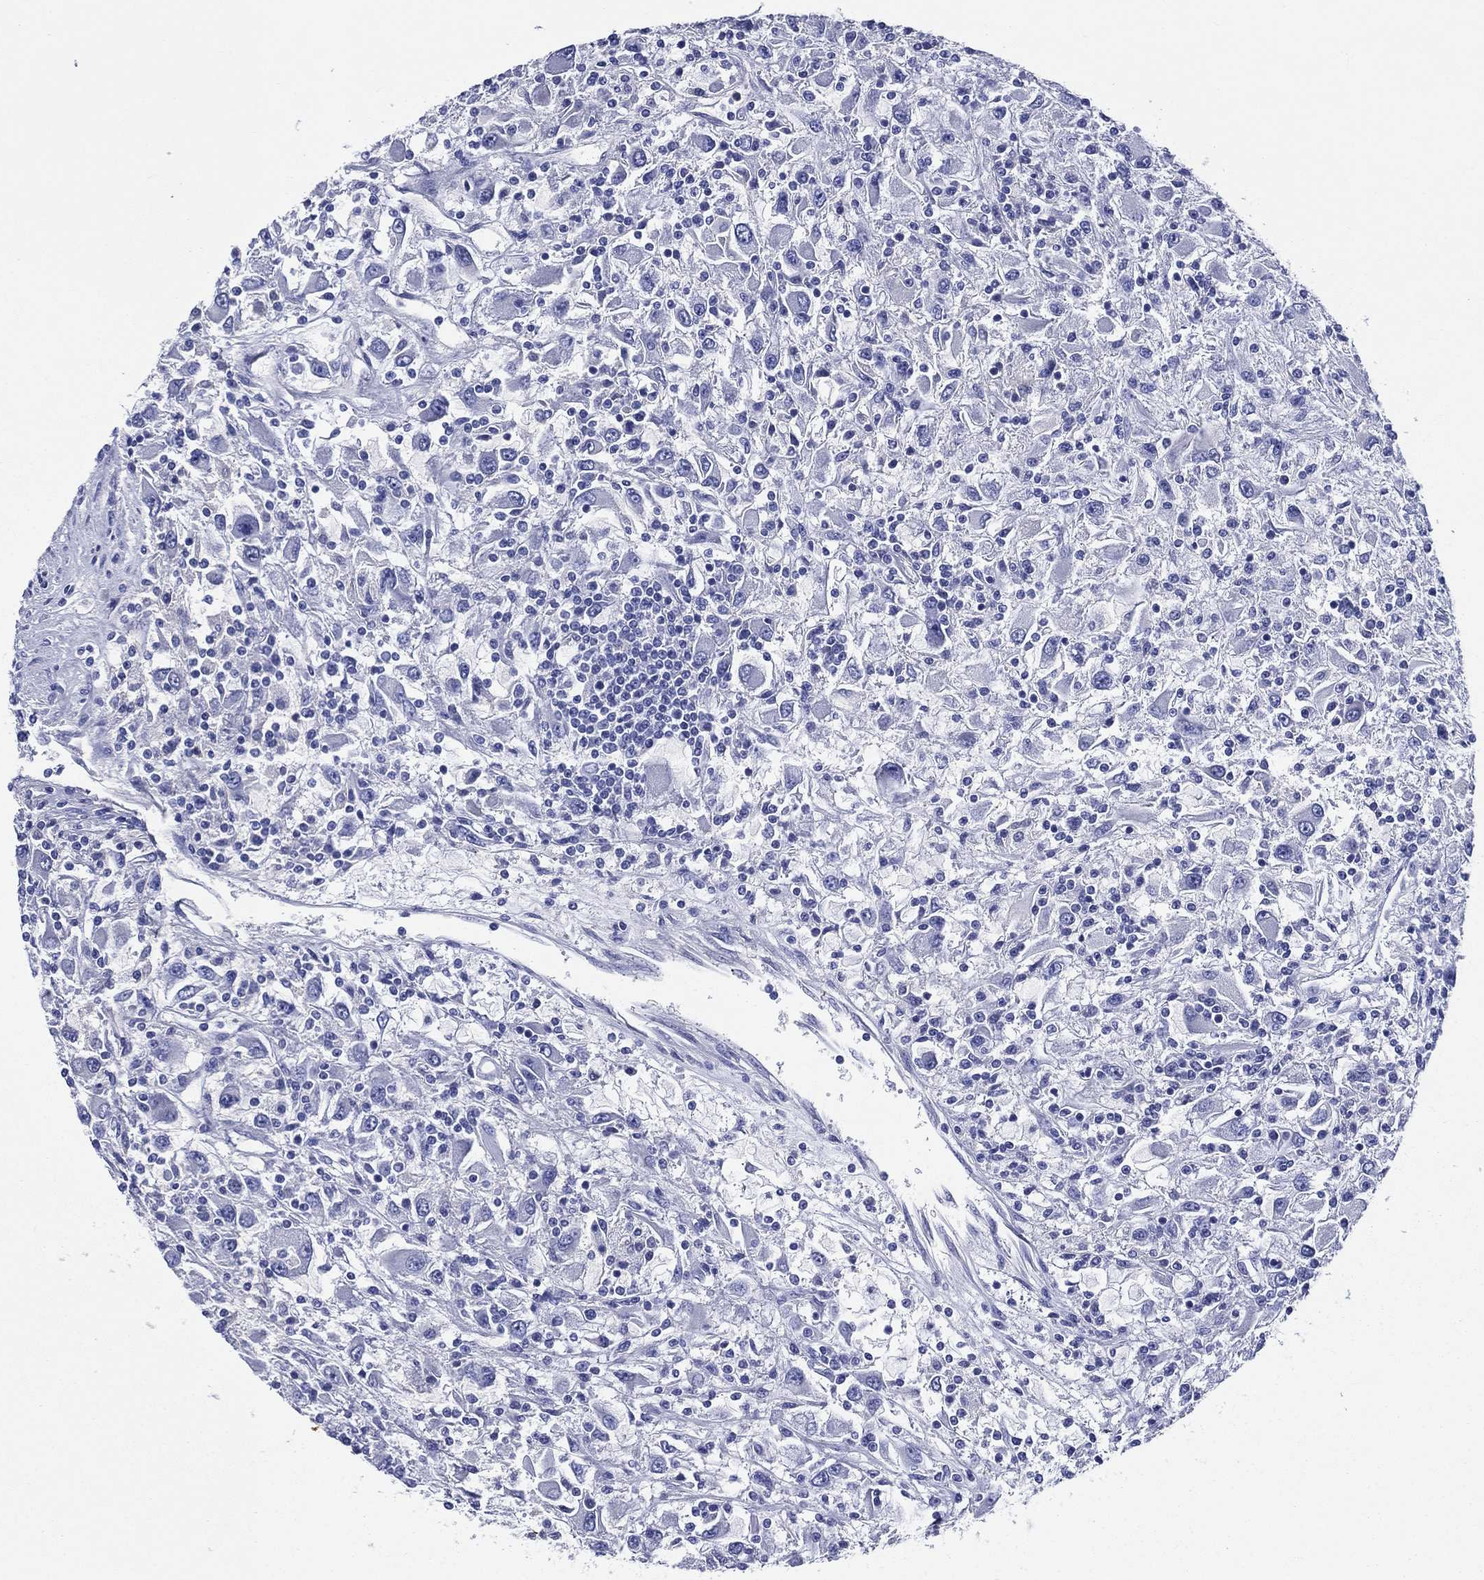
{"staining": {"intensity": "negative", "quantity": "none", "location": "none"}, "tissue": "renal cancer", "cell_type": "Tumor cells", "image_type": "cancer", "snomed": [{"axis": "morphology", "description": "Adenocarcinoma, NOS"}, {"axis": "topography", "description": "Kidney"}], "caption": "Immunohistochemistry (IHC) micrograph of neoplastic tissue: renal cancer stained with DAB displays no significant protein positivity in tumor cells. (DAB (3,3'-diaminobenzidine) IHC, high magnification).", "gene": "ACE2", "patient": {"sex": "female", "age": 67}}